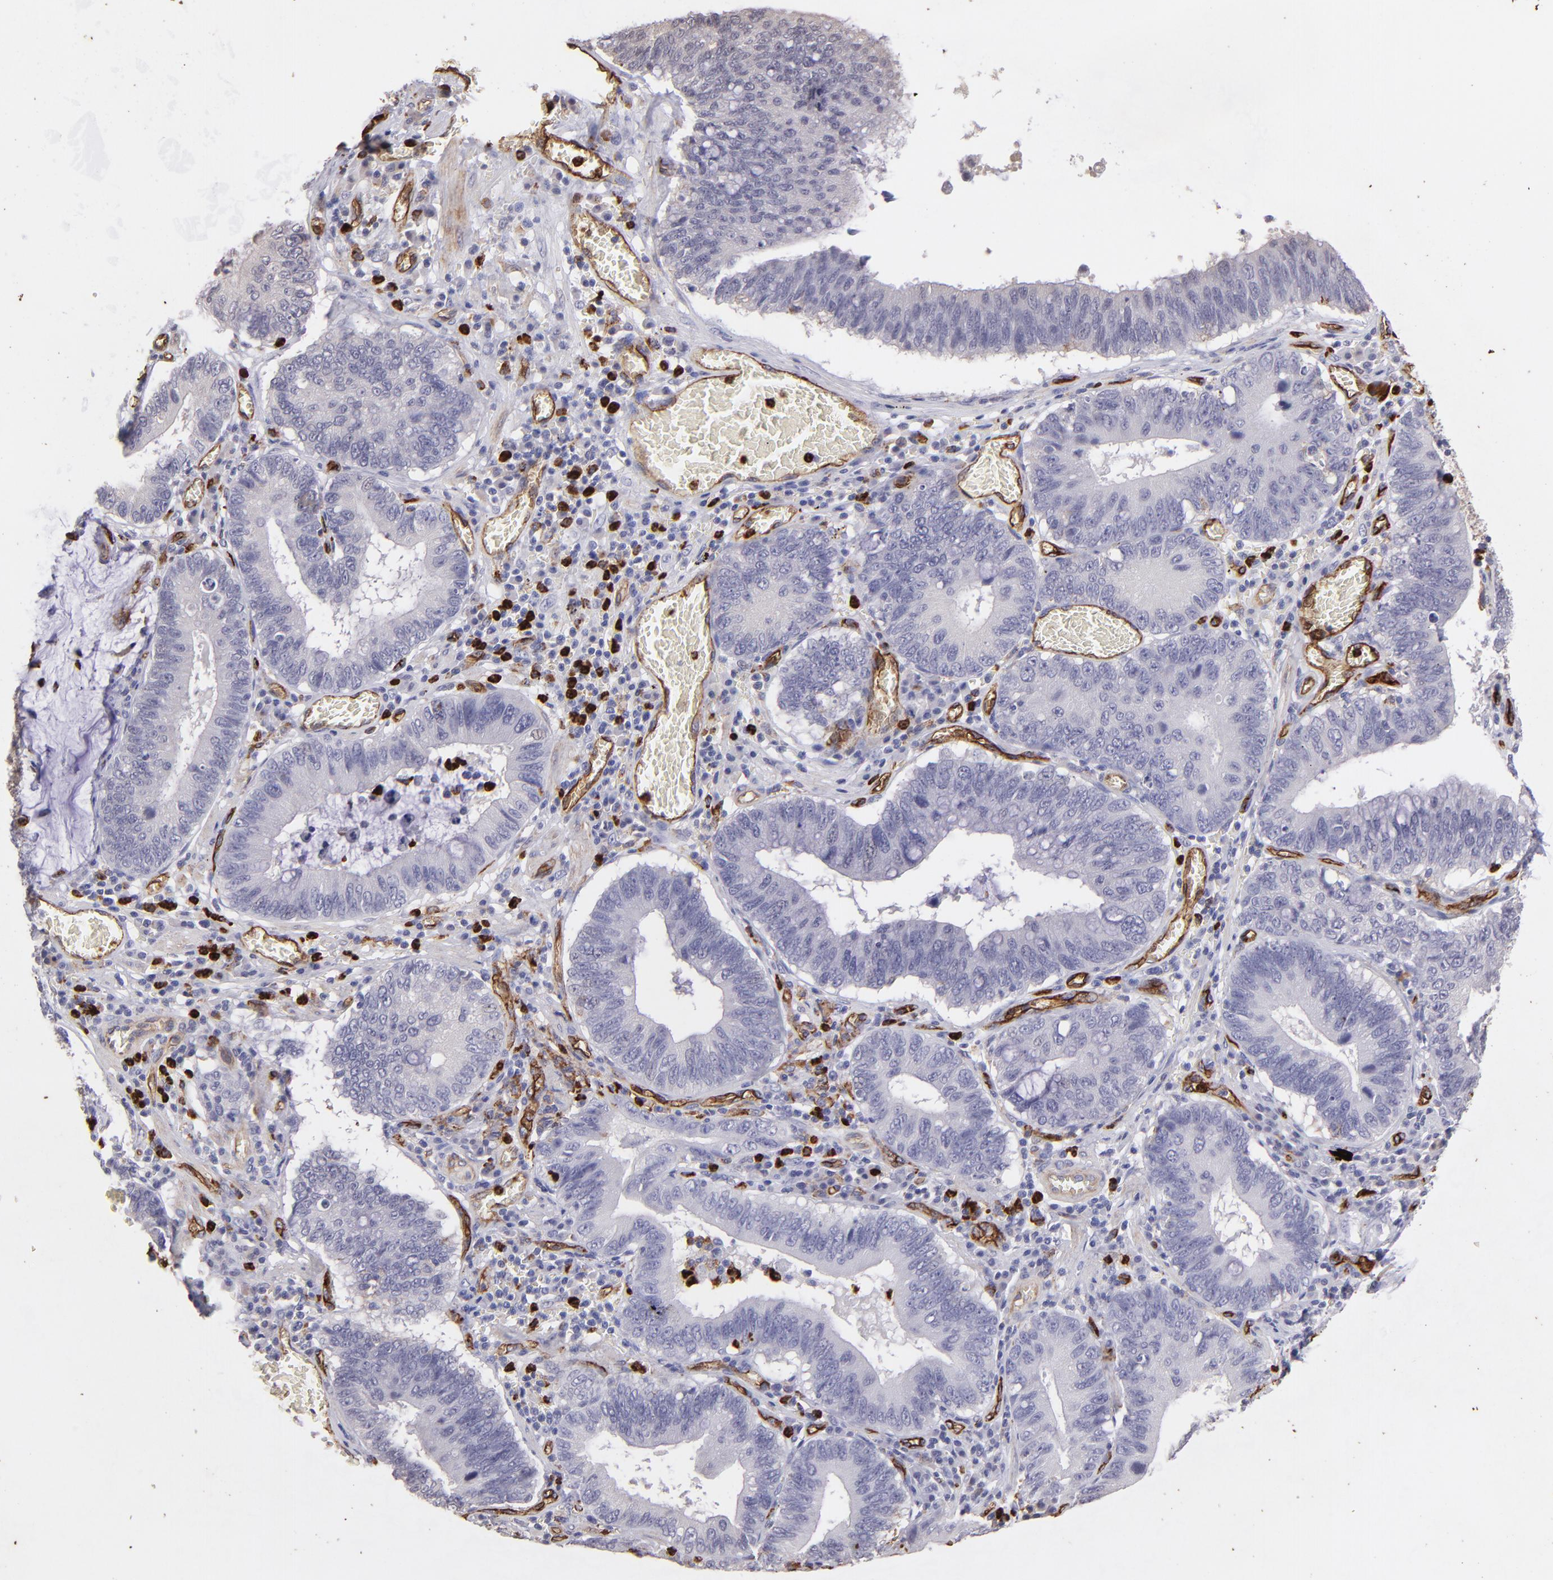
{"staining": {"intensity": "negative", "quantity": "none", "location": "none"}, "tissue": "stomach cancer", "cell_type": "Tumor cells", "image_type": "cancer", "snomed": [{"axis": "morphology", "description": "Adenocarcinoma, NOS"}, {"axis": "topography", "description": "Stomach"}, {"axis": "topography", "description": "Gastric cardia"}], "caption": "Histopathology image shows no protein staining in tumor cells of adenocarcinoma (stomach) tissue.", "gene": "DYSF", "patient": {"sex": "male", "age": 59}}